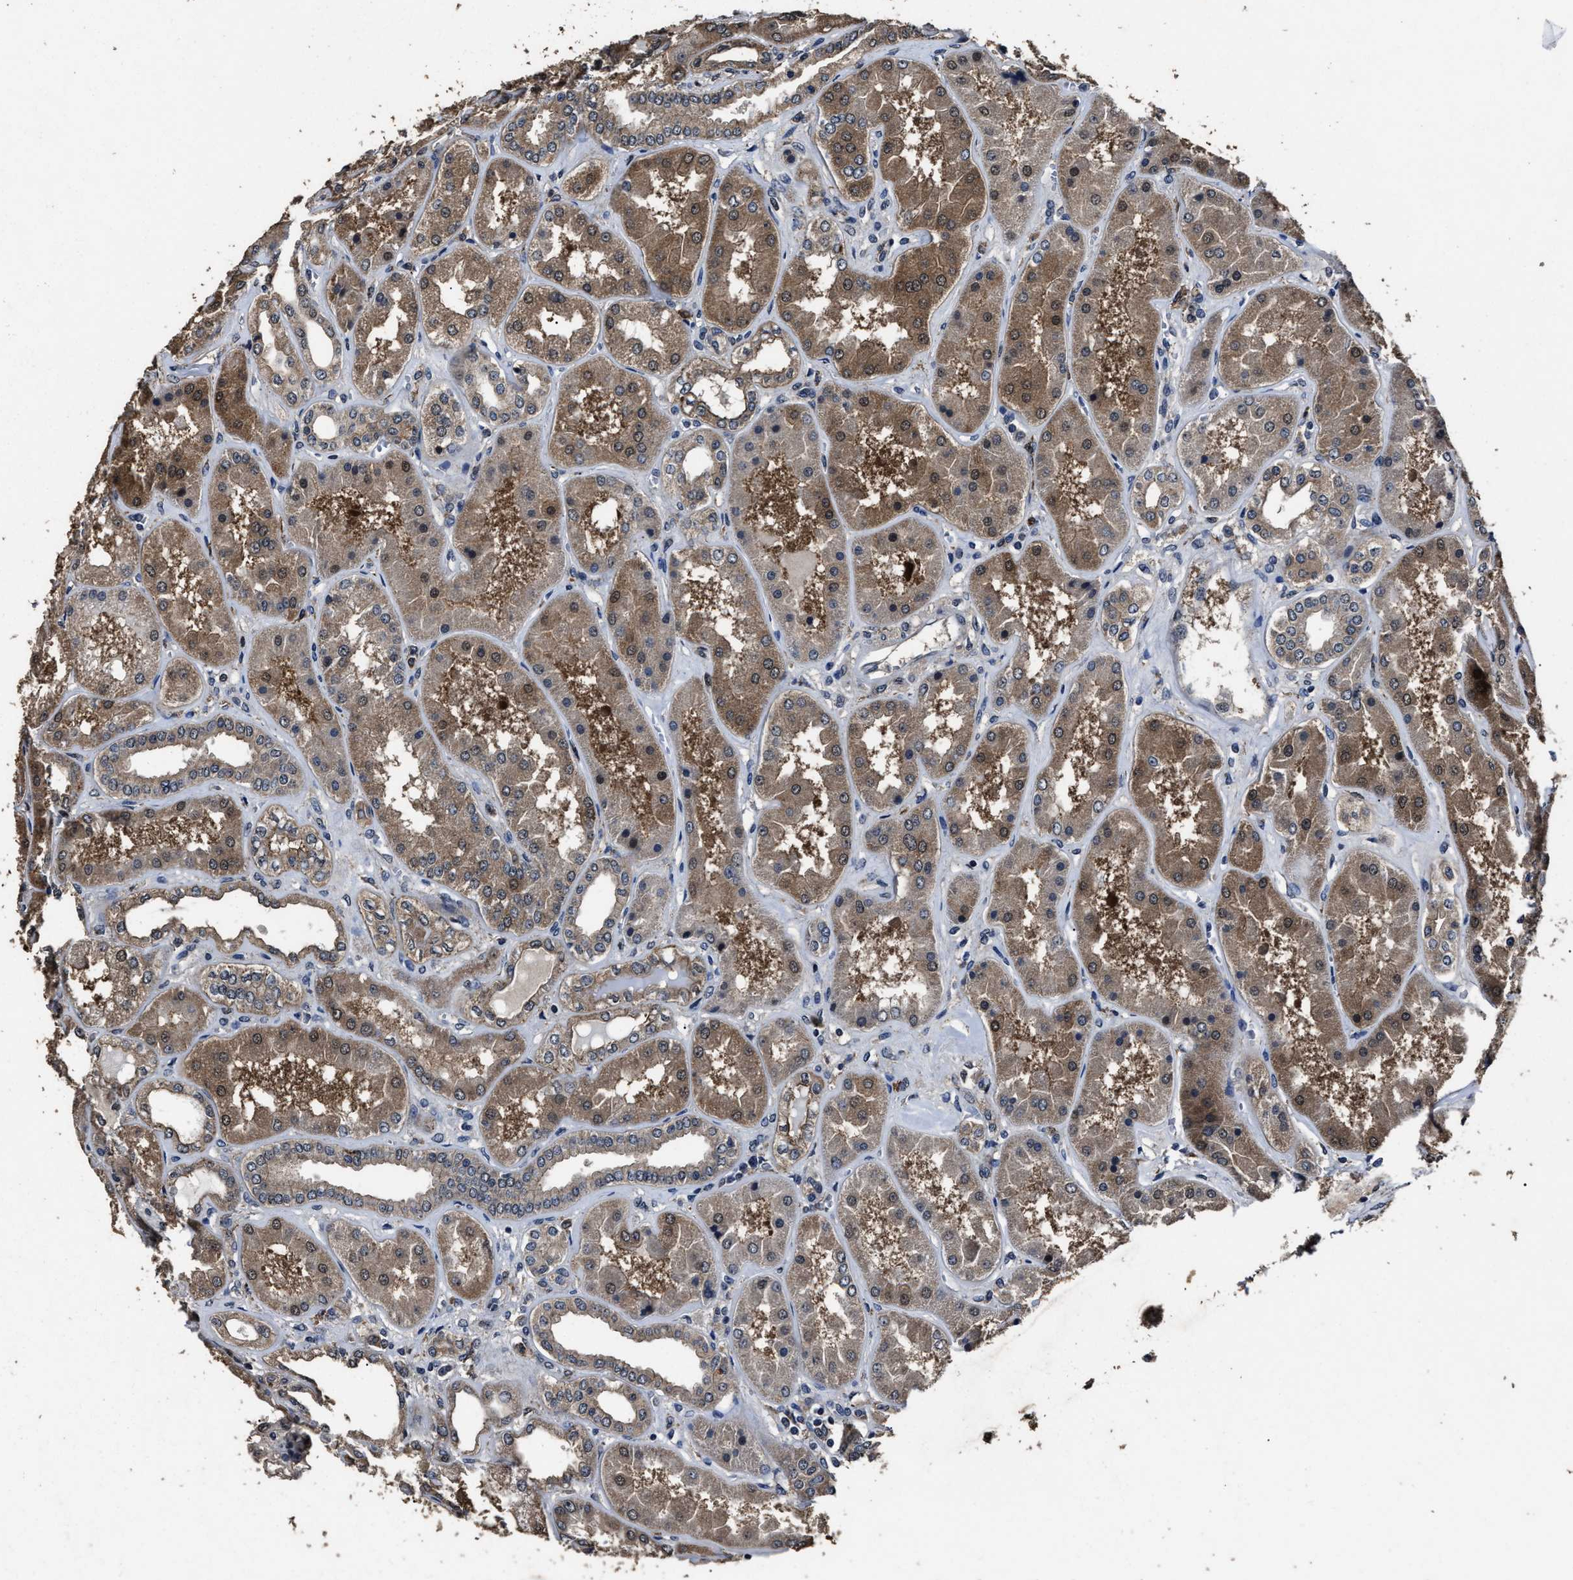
{"staining": {"intensity": "weak", "quantity": "<25%", "location": "nuclear"}, "tissue": "kidney", "cell_type": "Cells in glomeruli", "image_type": "normal", "snomed": [{"axis": "morphology", "description": "Normal tissue, NOS"}, {"axis": "topography", "description": "Kidney"}], "caption": "DAB (3,3'-diaminobenzidine) immunohistochemical staining of unremarkable human kidney demonstrates no significant expression in cells in glomeruli.", "gene": "RSBN1L", "patient": {"sex": "female", "age": 56}}